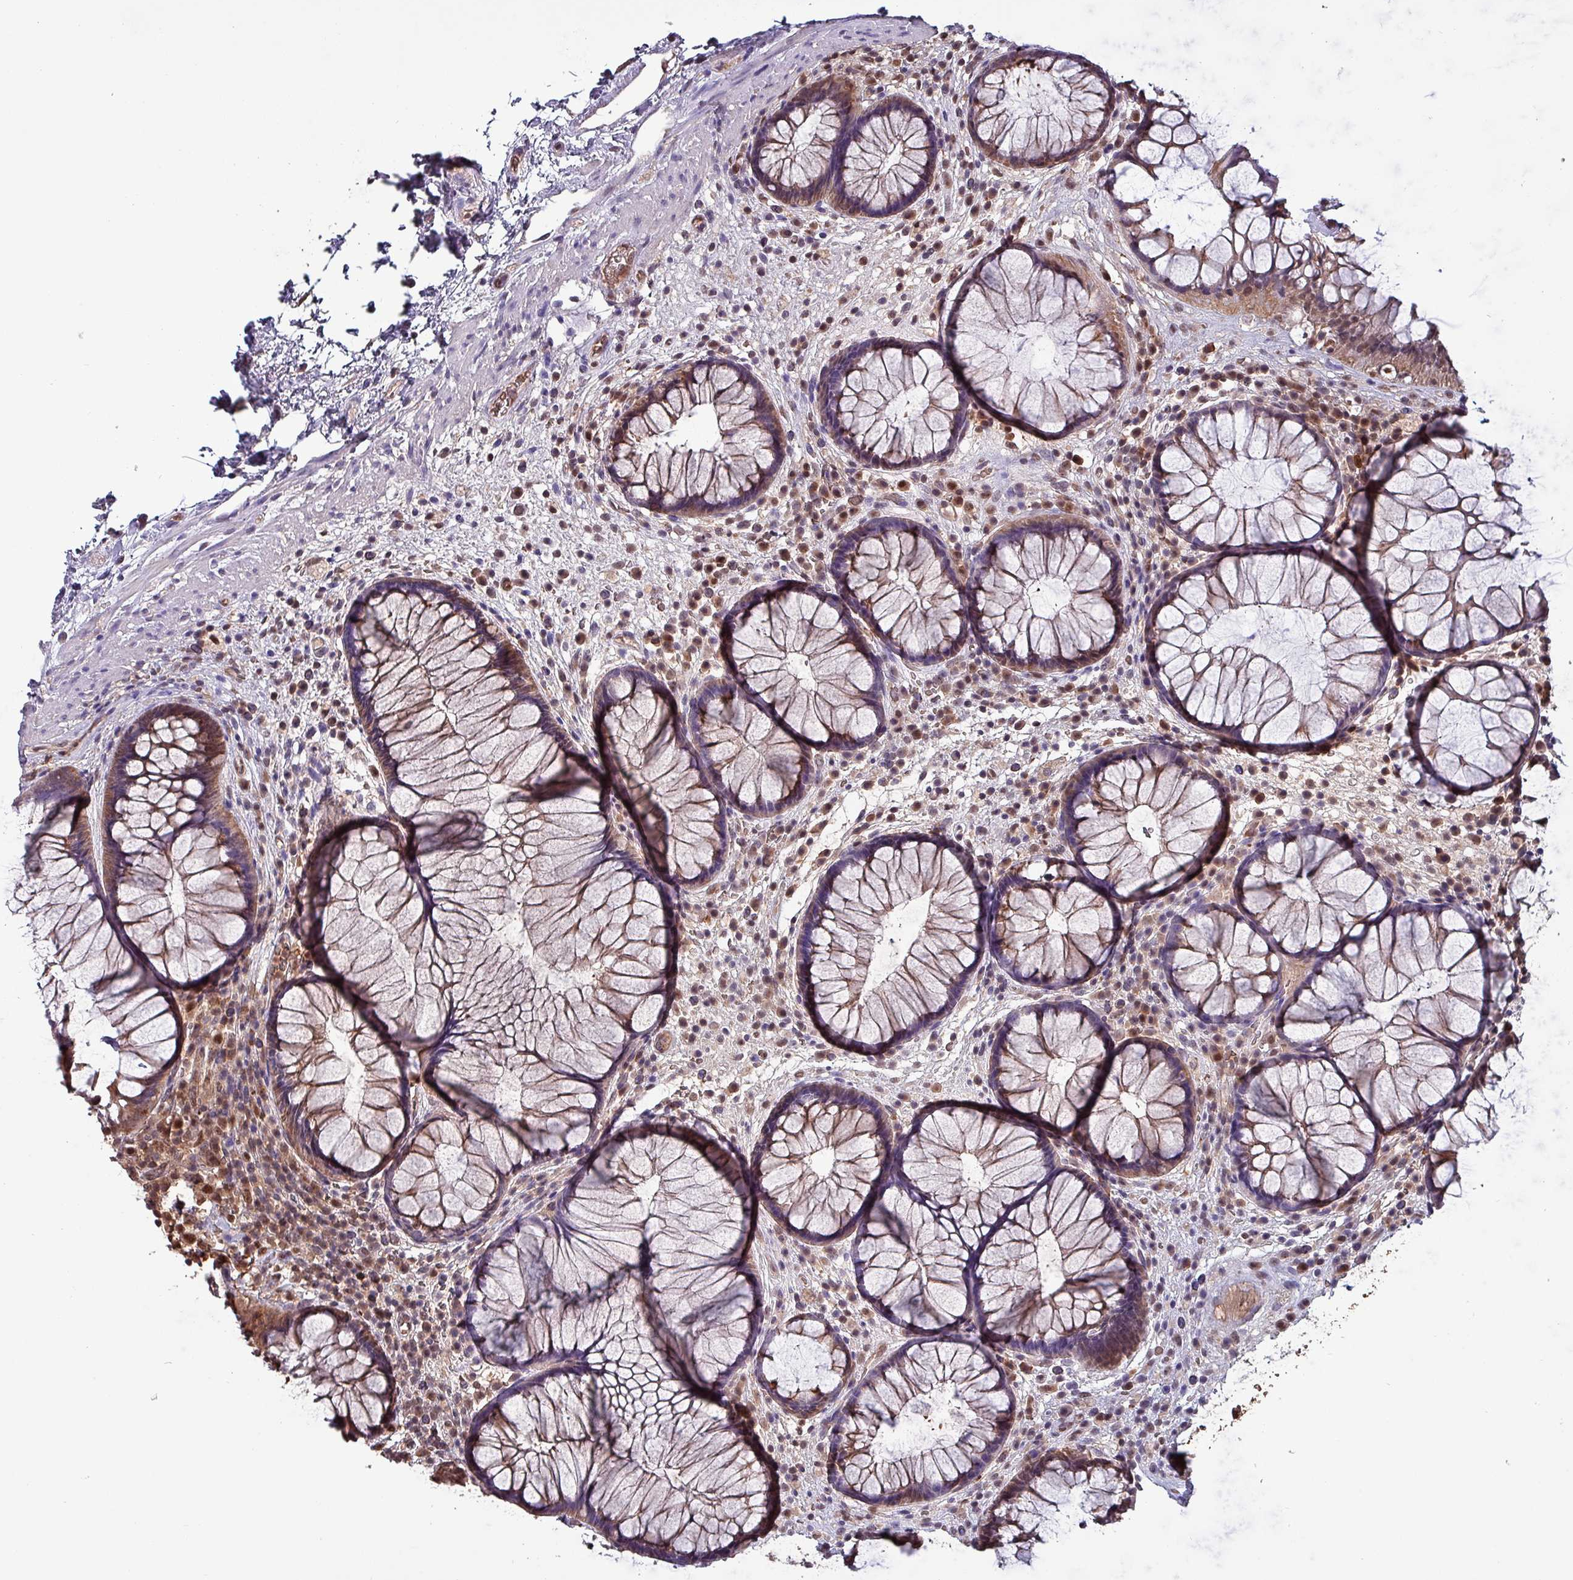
{"staining": {"intensity": "moderate", "quantity": ">75%", "location": "cytoplasmic/membranous,nuclear"}, "tissue": "rectum", "cell_type": "Glandular cells", "image_type": "normal", "snomed": [{"axis": "morphology", "description": "Normal tissue, NOS"}, {"axis": "topography", "description": "Rectum"}], "caption": "Human rectum stained with a brown dye demonstrates moderate cytoplasmic/membranous,nuclear positive staining in approximately >75% of glandular cells.", "gene": "PSMB8", "patient": {"sex": "male", "age": 51}}